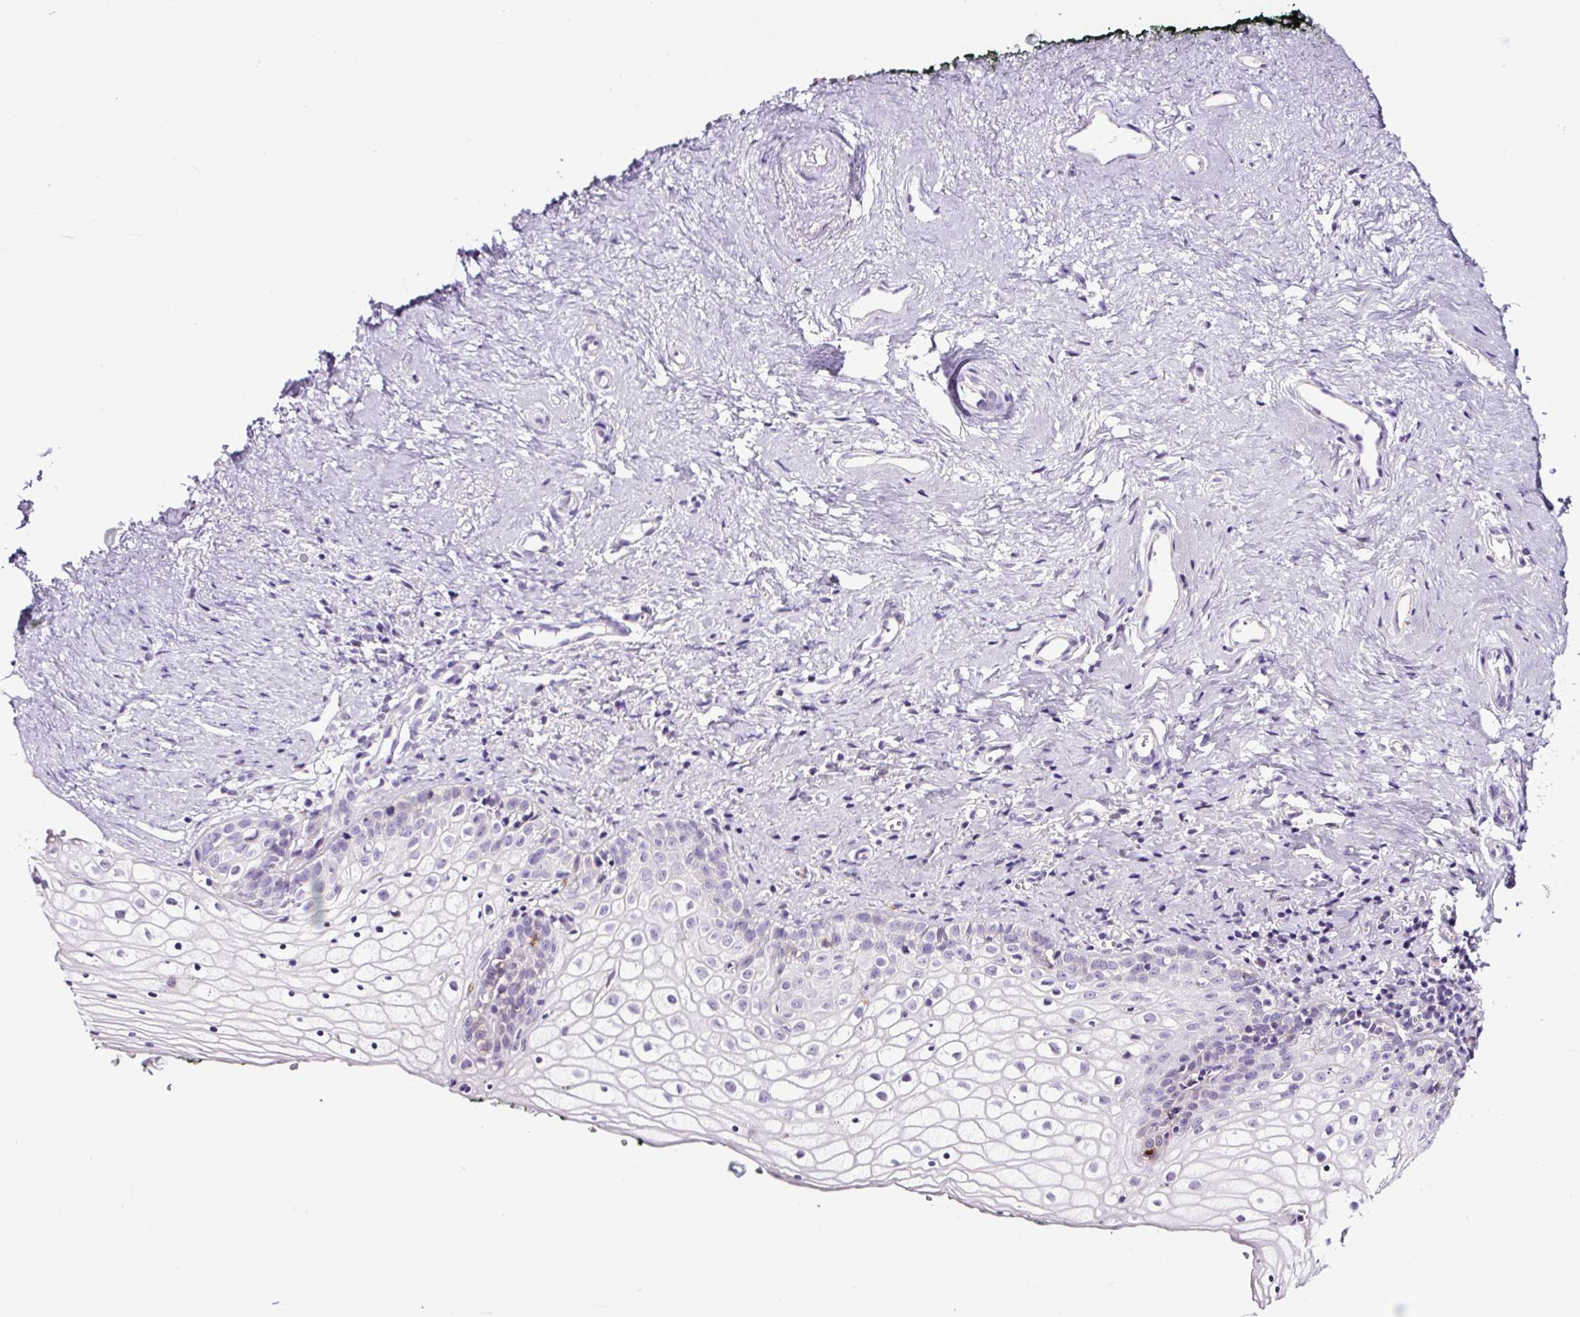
{"staining": {"intensity": "weak", "quantity": "<25%", "location": "cytoplasmic/membranous"}, "tissue": "vagina", "cell_type": "Squamous epithelial cells", "image_type": "normal", "snomed": [{"axis": "morphology", "description": "Normal tissue, NOS"}, {"axis": "topography", "description": "Vagina"}], "caption": "This is a micrograph of immunohistochemistry (IHC) staining of unremarkable vagina, which shows no expression in squamous epithelial cells. (DAB (3,3'-diaminobenzidine) IHC, high magnification).", "gene": "TAFA3", "patient": {"sex": "female", "age": 59}}